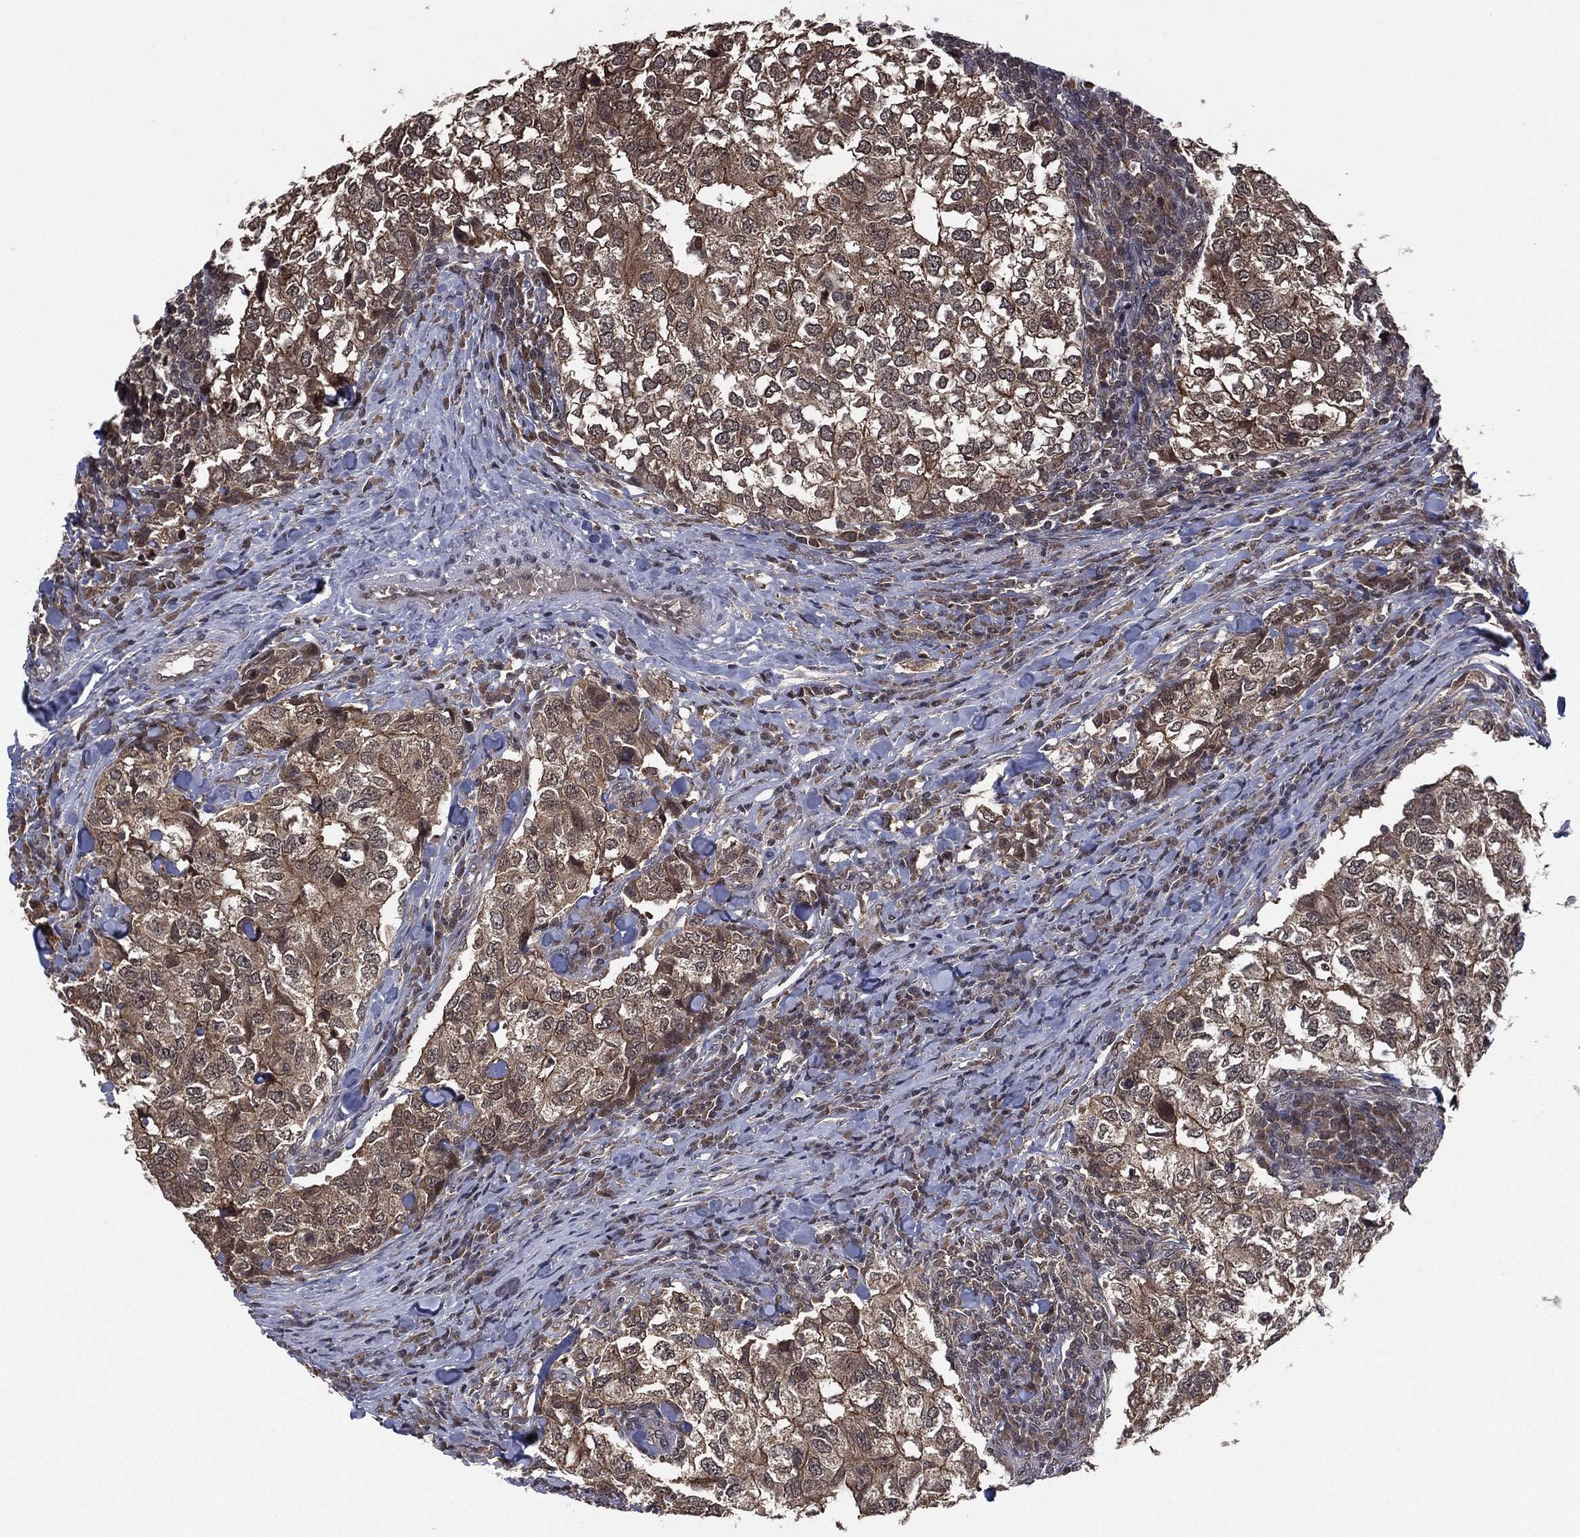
{"staining": {"intensity": "weak", "quantity": "<25%", "location": "cytoplasmic/membranous"}, "tissue": "breast cancer", "cell_type": "Tumor cells", "image_type": "cancer", "snomed": [{"axis": "morphology", "description": "Duct carcinoma"}, {"axis": "topography", "description": "Breast"}], "caption": "Micrograph shows no significant protein expression in tumor cells of breast cancer (invasive ductal carcinoma).", "gene": "ATG4B", "patient": {"sex": "female", "age": 30}}